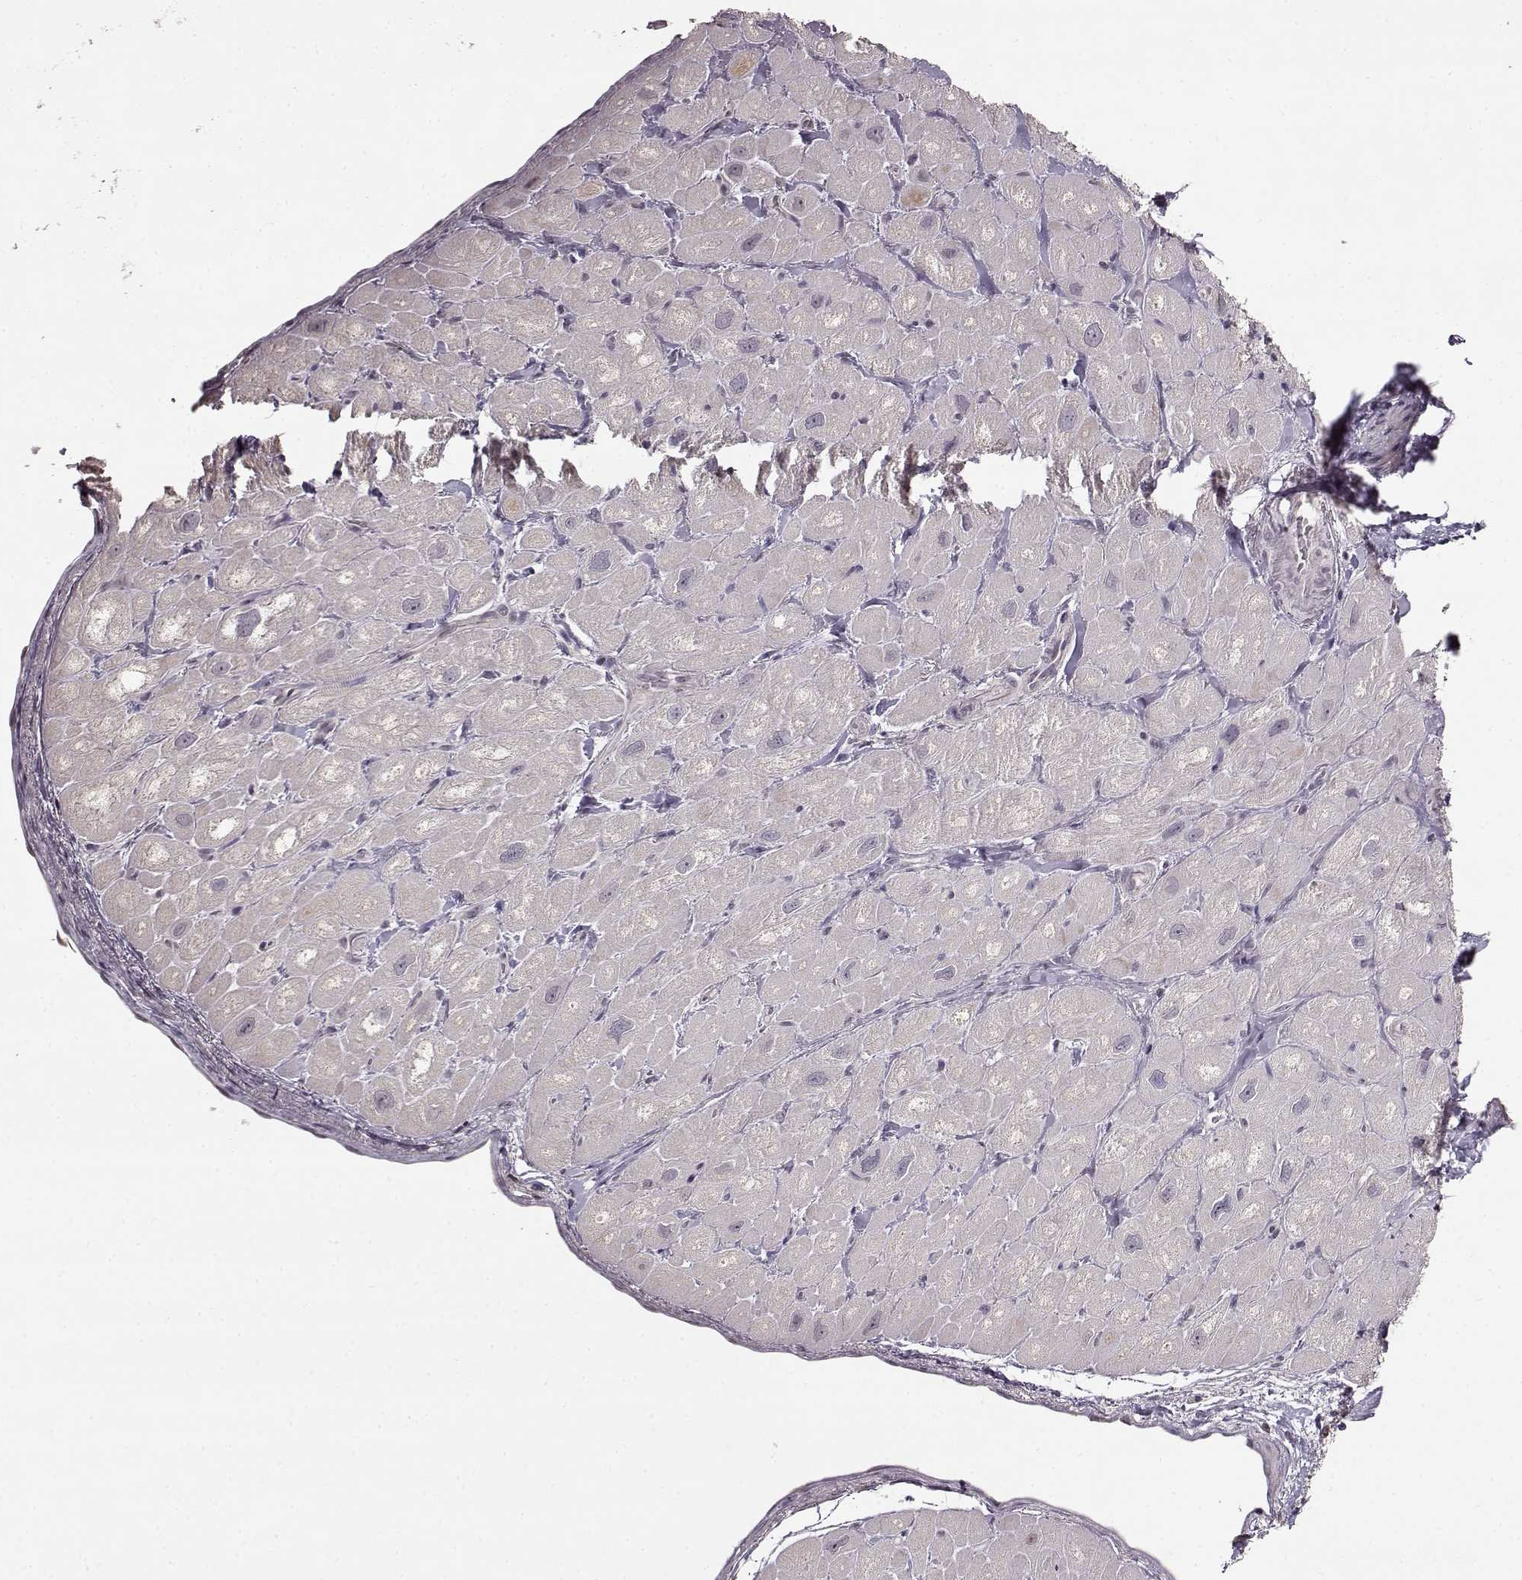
{"staining": {"intensity": "negative", "quantity": "none", "location": "none"}, "tissue": "heart muscle", "cell_type": "Cardiomyocytes", "image_type": "normal", "snomed": [{"axis": "morphology", "description": "Normal tissue, NOS"}, {"axis": "topography", "description": "Heart"}], "caption": "This is an IHC micrograph of benign heart muscle. There is no staining in cardiomyocytes.", "gene": "FSHB", "patient": {"sex": "male", "age": 60}}